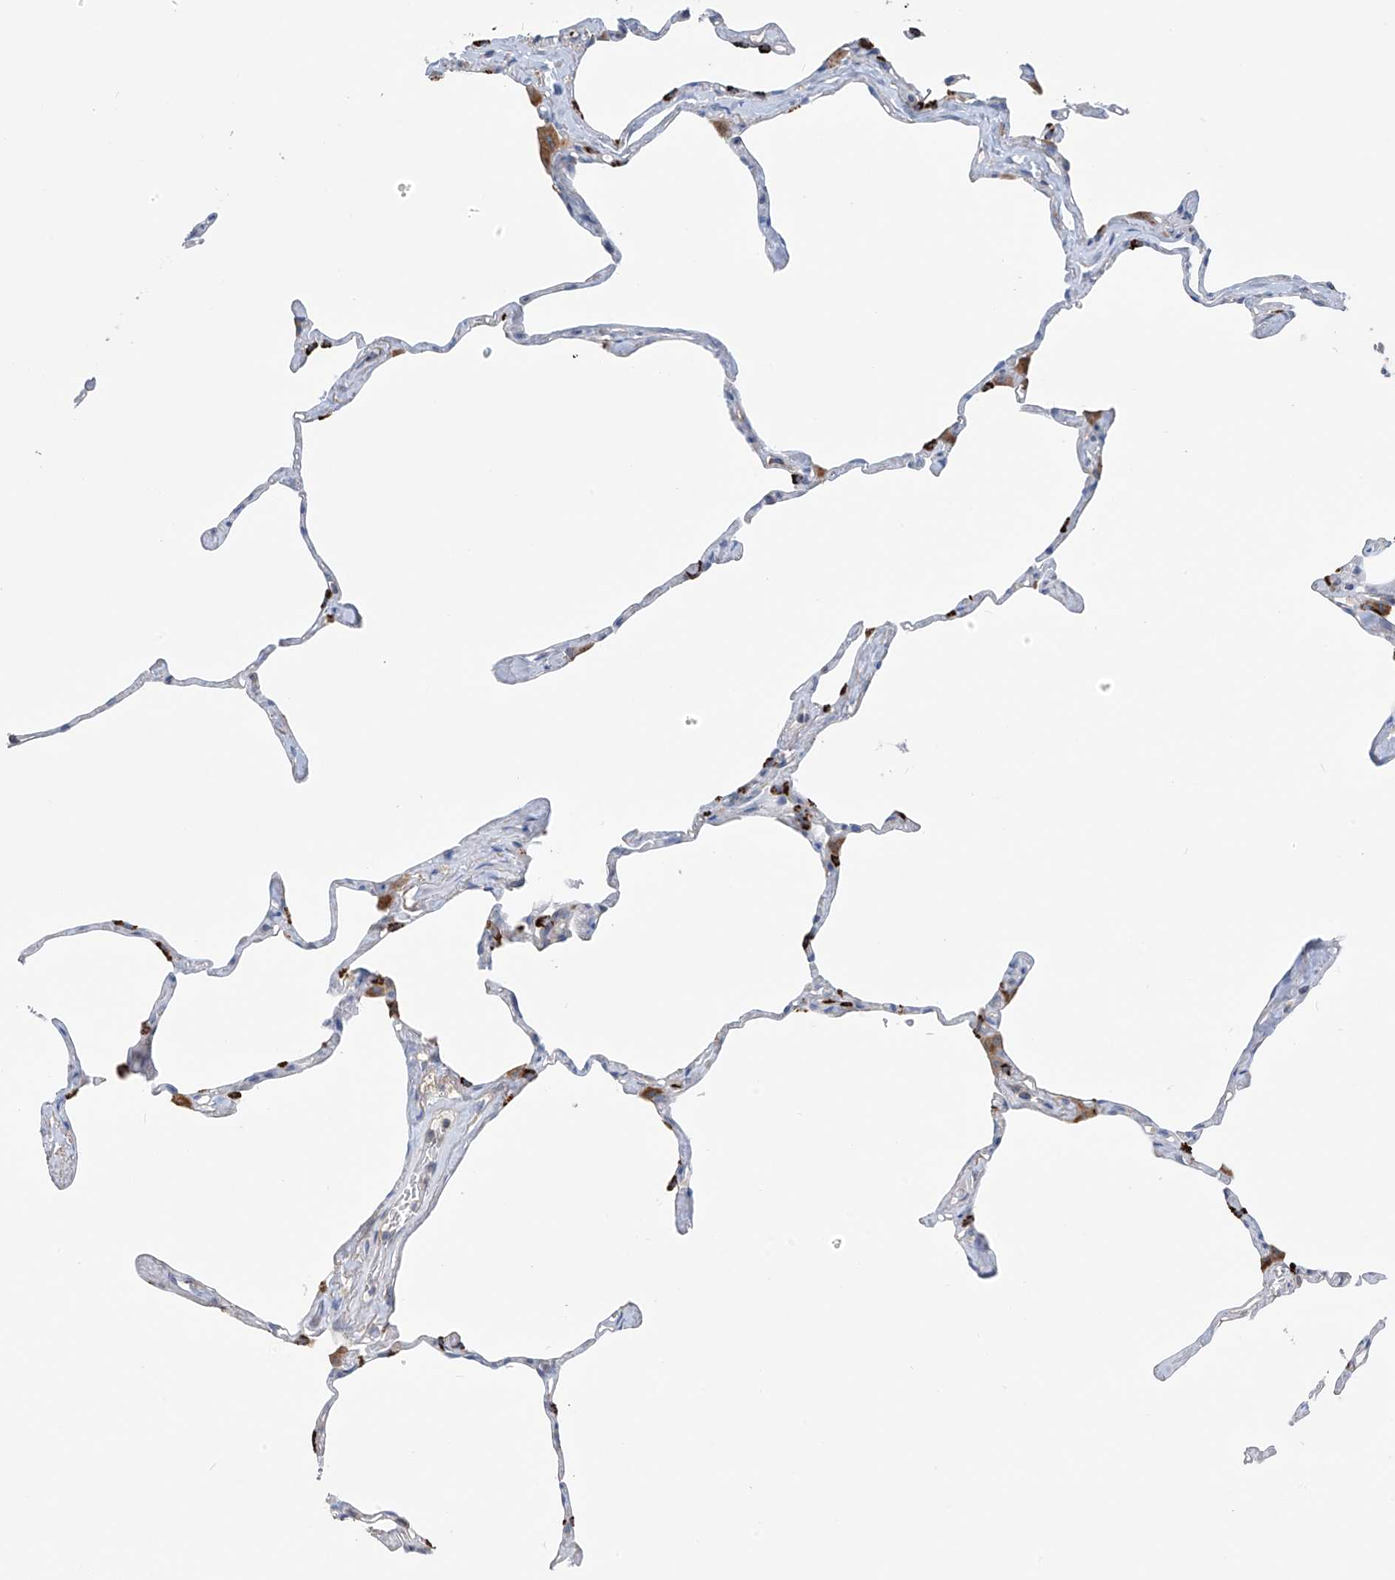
{"staining": {"intensity": "negative", "quantity": "none", "location": "none"}, "tissue": "lung", "cell_type": "Alveolar cells", "image_type": "normal", "snomed": [{"axis": "morphology", "description": "Normal tissue, NOS"}, {"axis": "topography", "description": "Lung"}], "caption": "The photomicrograph displays no significant staining in alveolar cells of lung.", "gene": "SYN3", "patient": {"sex": "male", "age": 65}}